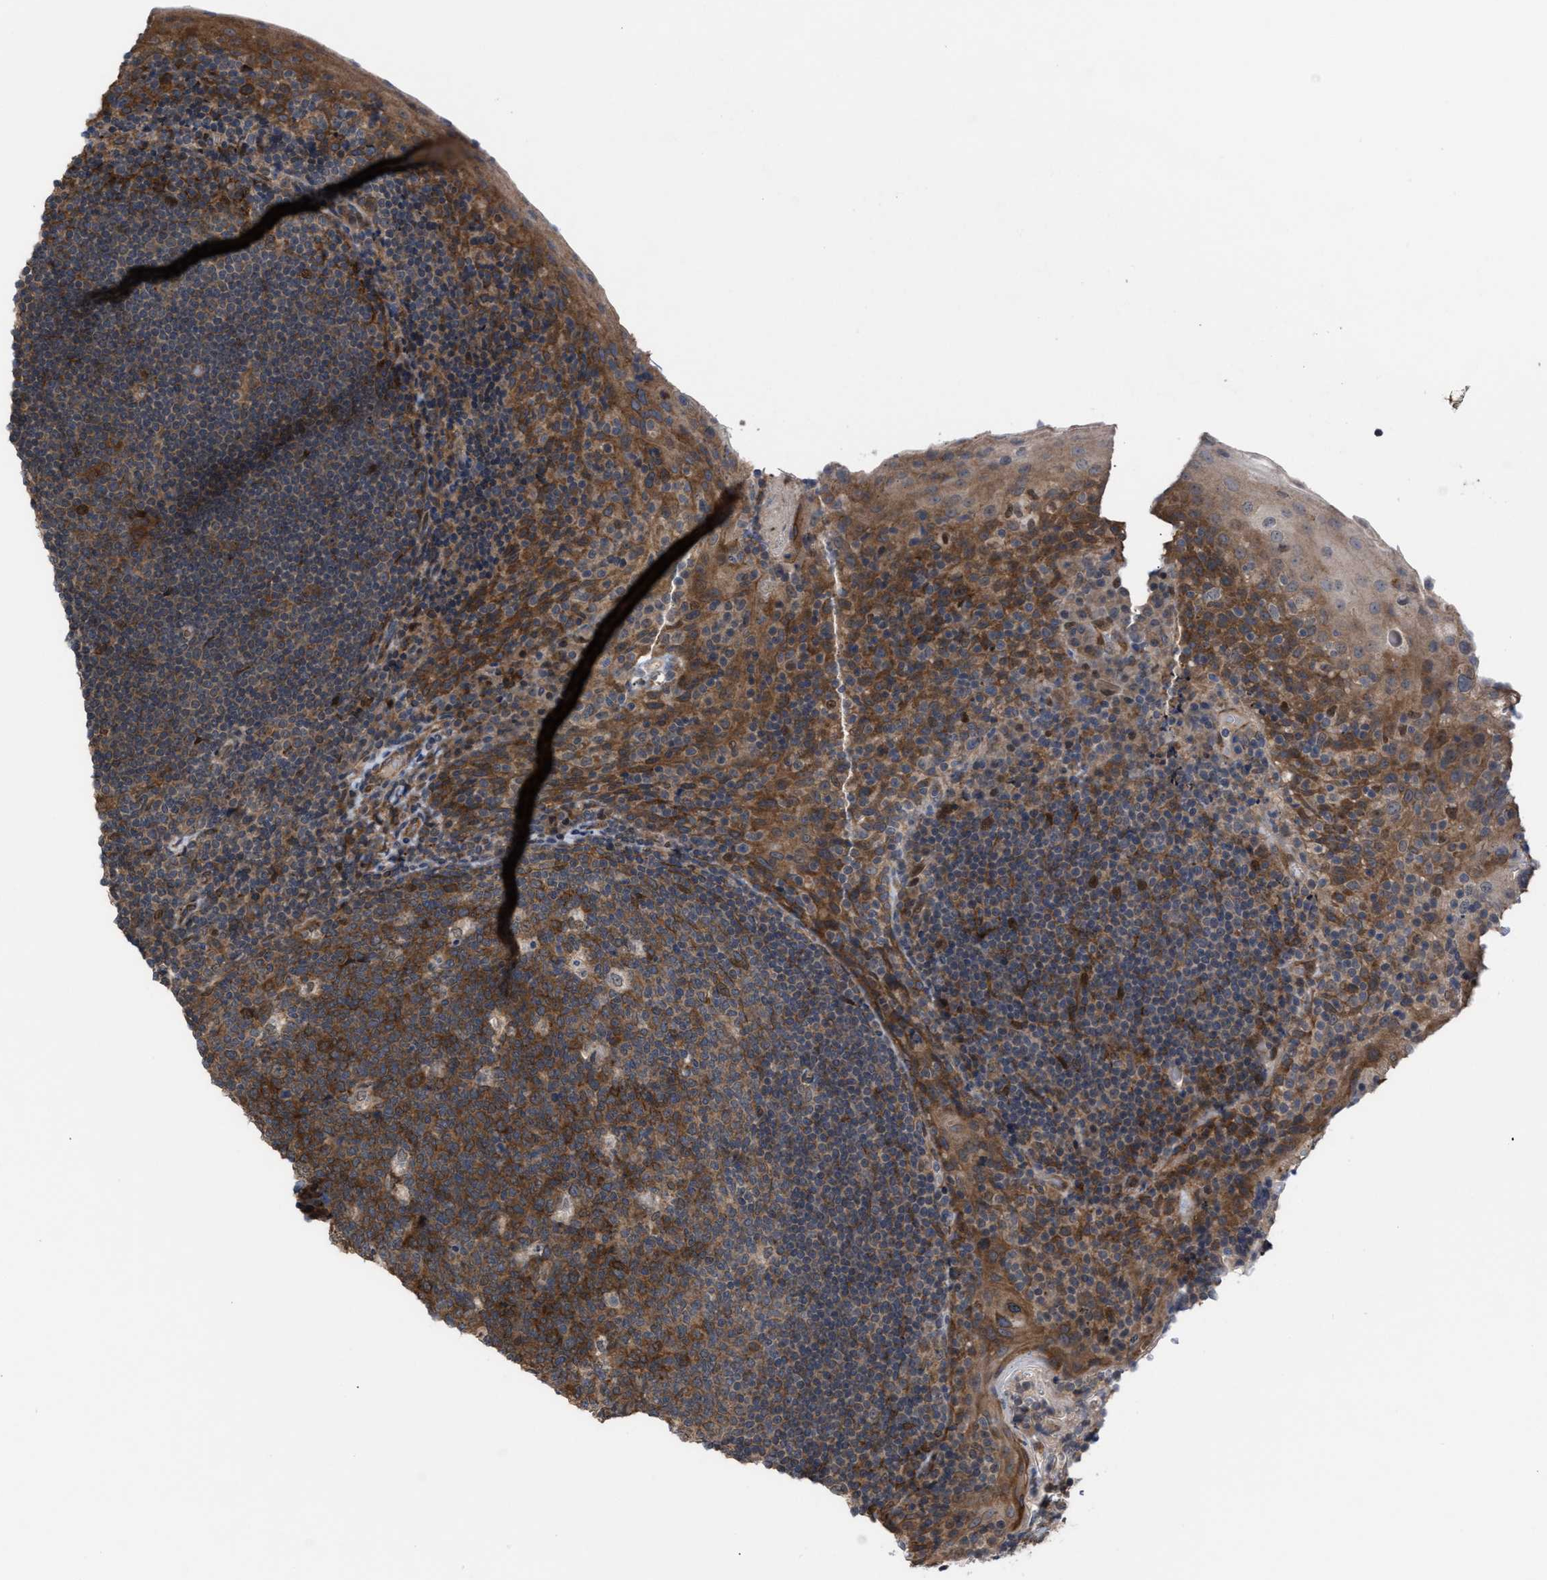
{"staining": {"intensity": "moderate", "quantity": ">75%", "location": "cytoplasmic/membranous"}, "tissue": "tonsil", "cell_type": "Germinal center cells", "image_type": "normal", "snomed": [{"axis": "morphology", "description": "Normal tissue, NOS"}, {"axis": "topography", "description": "Tonsil"}], "caption": "This photomicrograph exhibits normal tonsil stained with immunohistochemistry to label a protein in brown. The cytoplasmic/membranous of germinal center cells show moderate positivity for the protein. Nuclei are counter-stained blue.", "gene": "TP53BP2", "patient": {"sex": "male", "age": 17}}